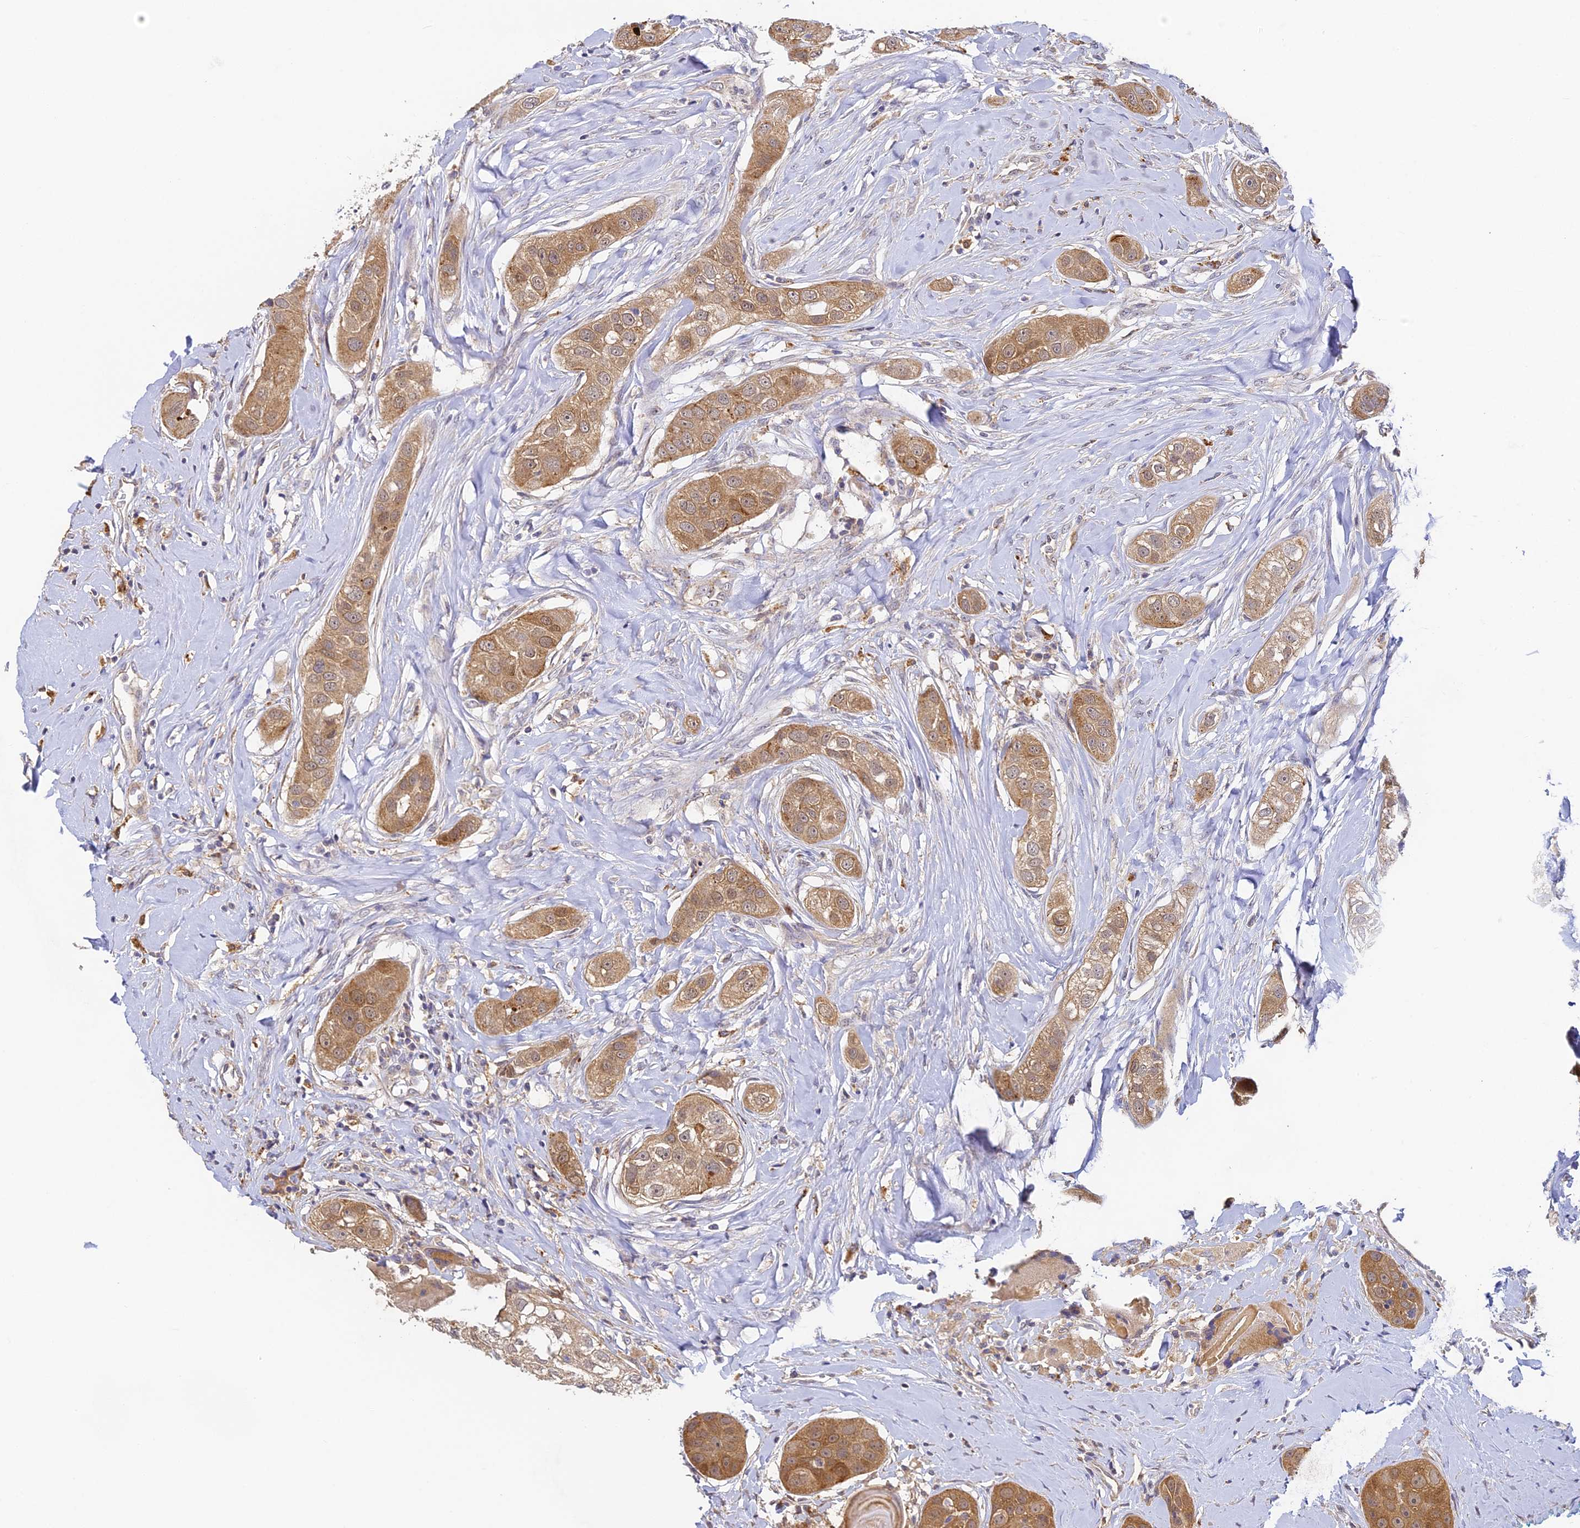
{"staining": {"intensity": "moderate", "quantity": ">75%", "location": "cytoplasmic/membranous,nuclear"}, "tissue": "head and neck cancer", "cell_type": "Tumor cells", "image_type": "cancer", "snomed": [{"axis": "morphology", "description": "Normal tissue, NOS"}, {"axis": "morphology", "description": "Squamous cell carcinoma, NOS"}, {"axis": "topography", "description": "Skeletal muscle"}, {"axis": "topography", "description": "Head-Neck"}], "caption": "A brown stain highlights moderate cytoplasmic/membranous and nuclear staining of a protein in human head and neck squamous cell carcinoma tumor cells. Using DAB (3,3'-diaminobenzidine) (brown) and hematoxylin (blue) stains, captured at high magnification using brightfield microscopy.", "gene": "YAE1", "patient": {"sex": "male", "age": 51}}